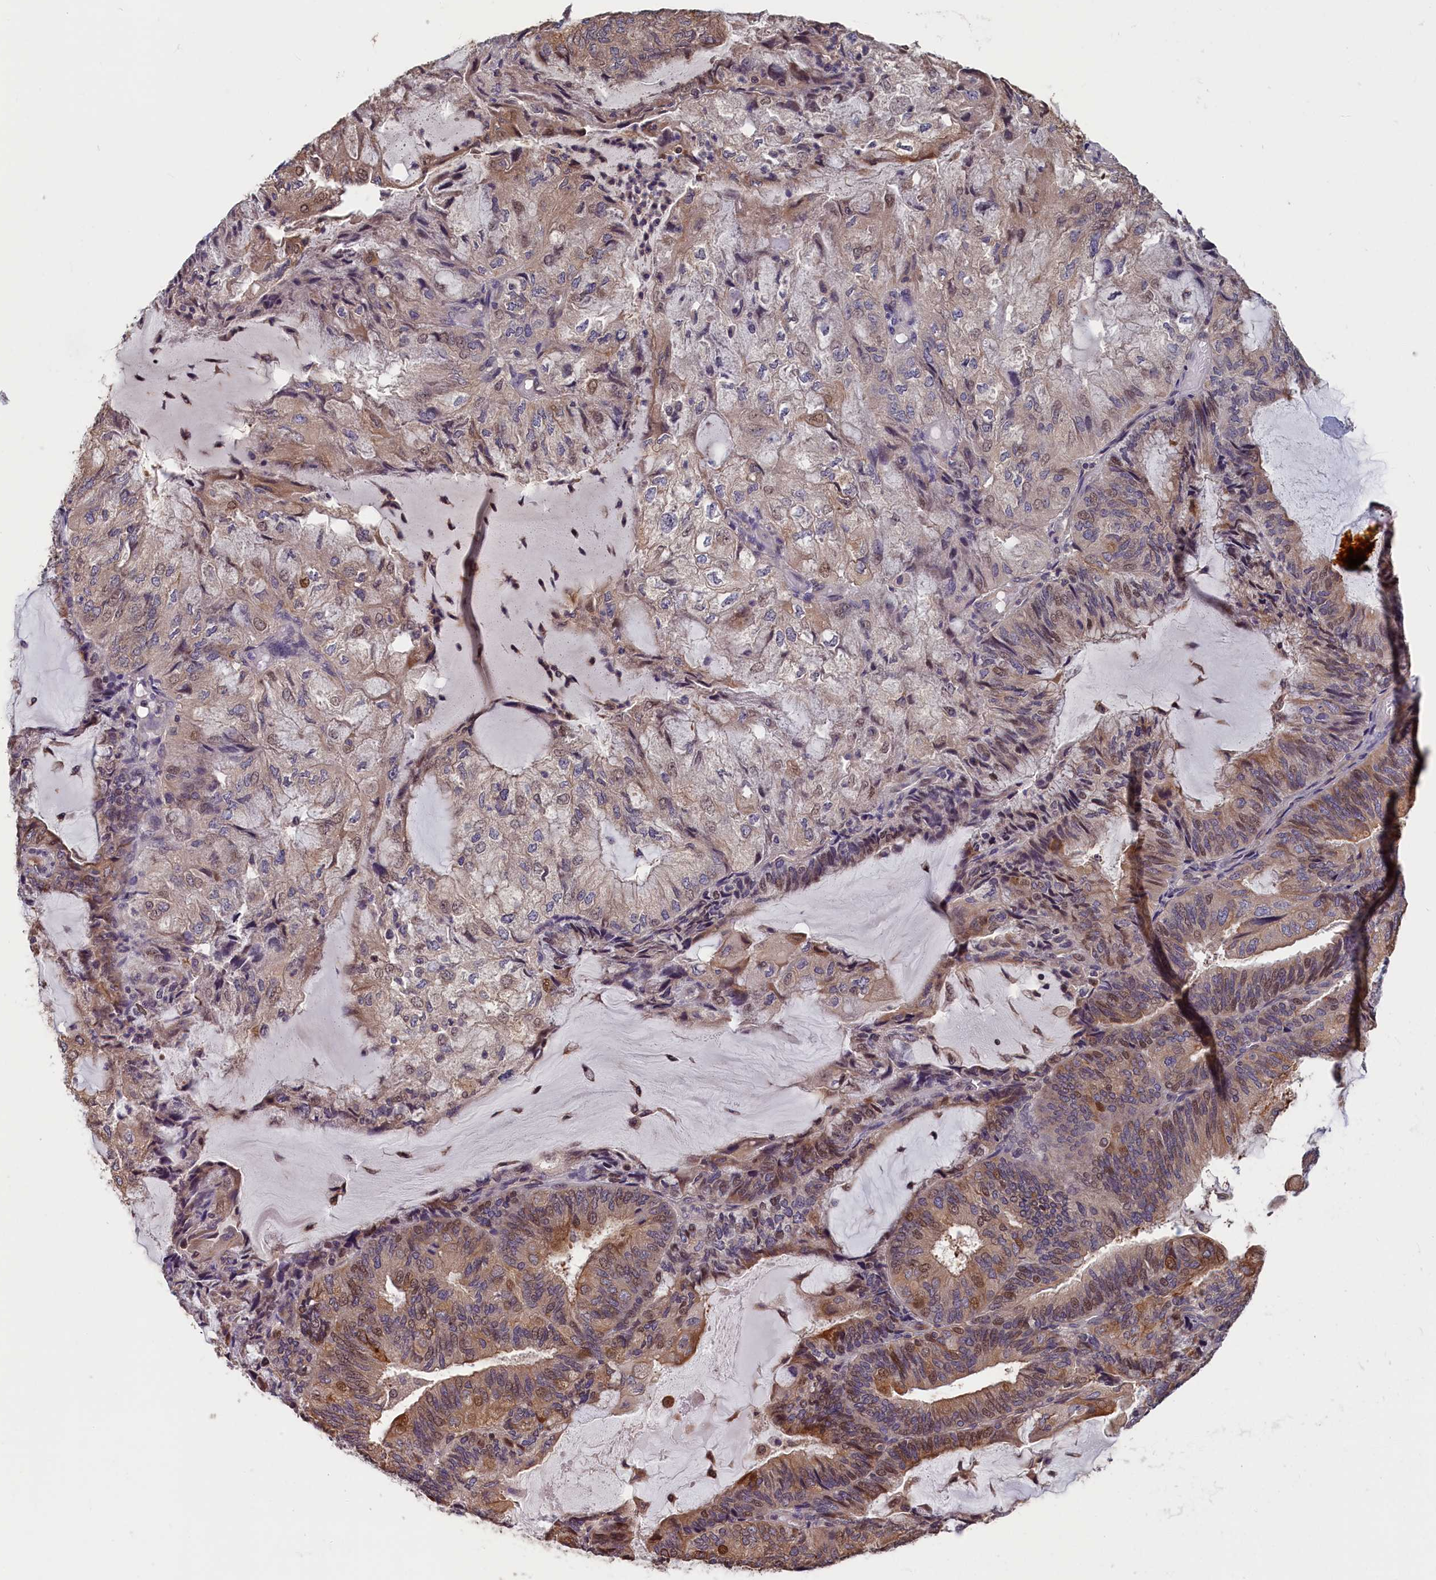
{"staining": {"intensity": "moderate", "quantity": "25%-75%", "location": "cytoplasmic/membranous,nuclear"}, "tissue": "endometrial cancer", "cell_type": "Tumor cells", "image_type": "cancer", "snomed": [{"axis": "morphology", "description": "Adenocarcinoma, NOS"}, {"axis": "topography", "description": "Endometrium"}], "caption": "Approximately 25%-75% of tumor cells in adenocarcinoma (endometrial) reveal moderate cytoplasmic/membranous and nuclear protein expression as visualized by brown immunohistochemical staining.", "gene": "TMEM116", "patient": {"sex": "female", "age": 81}}